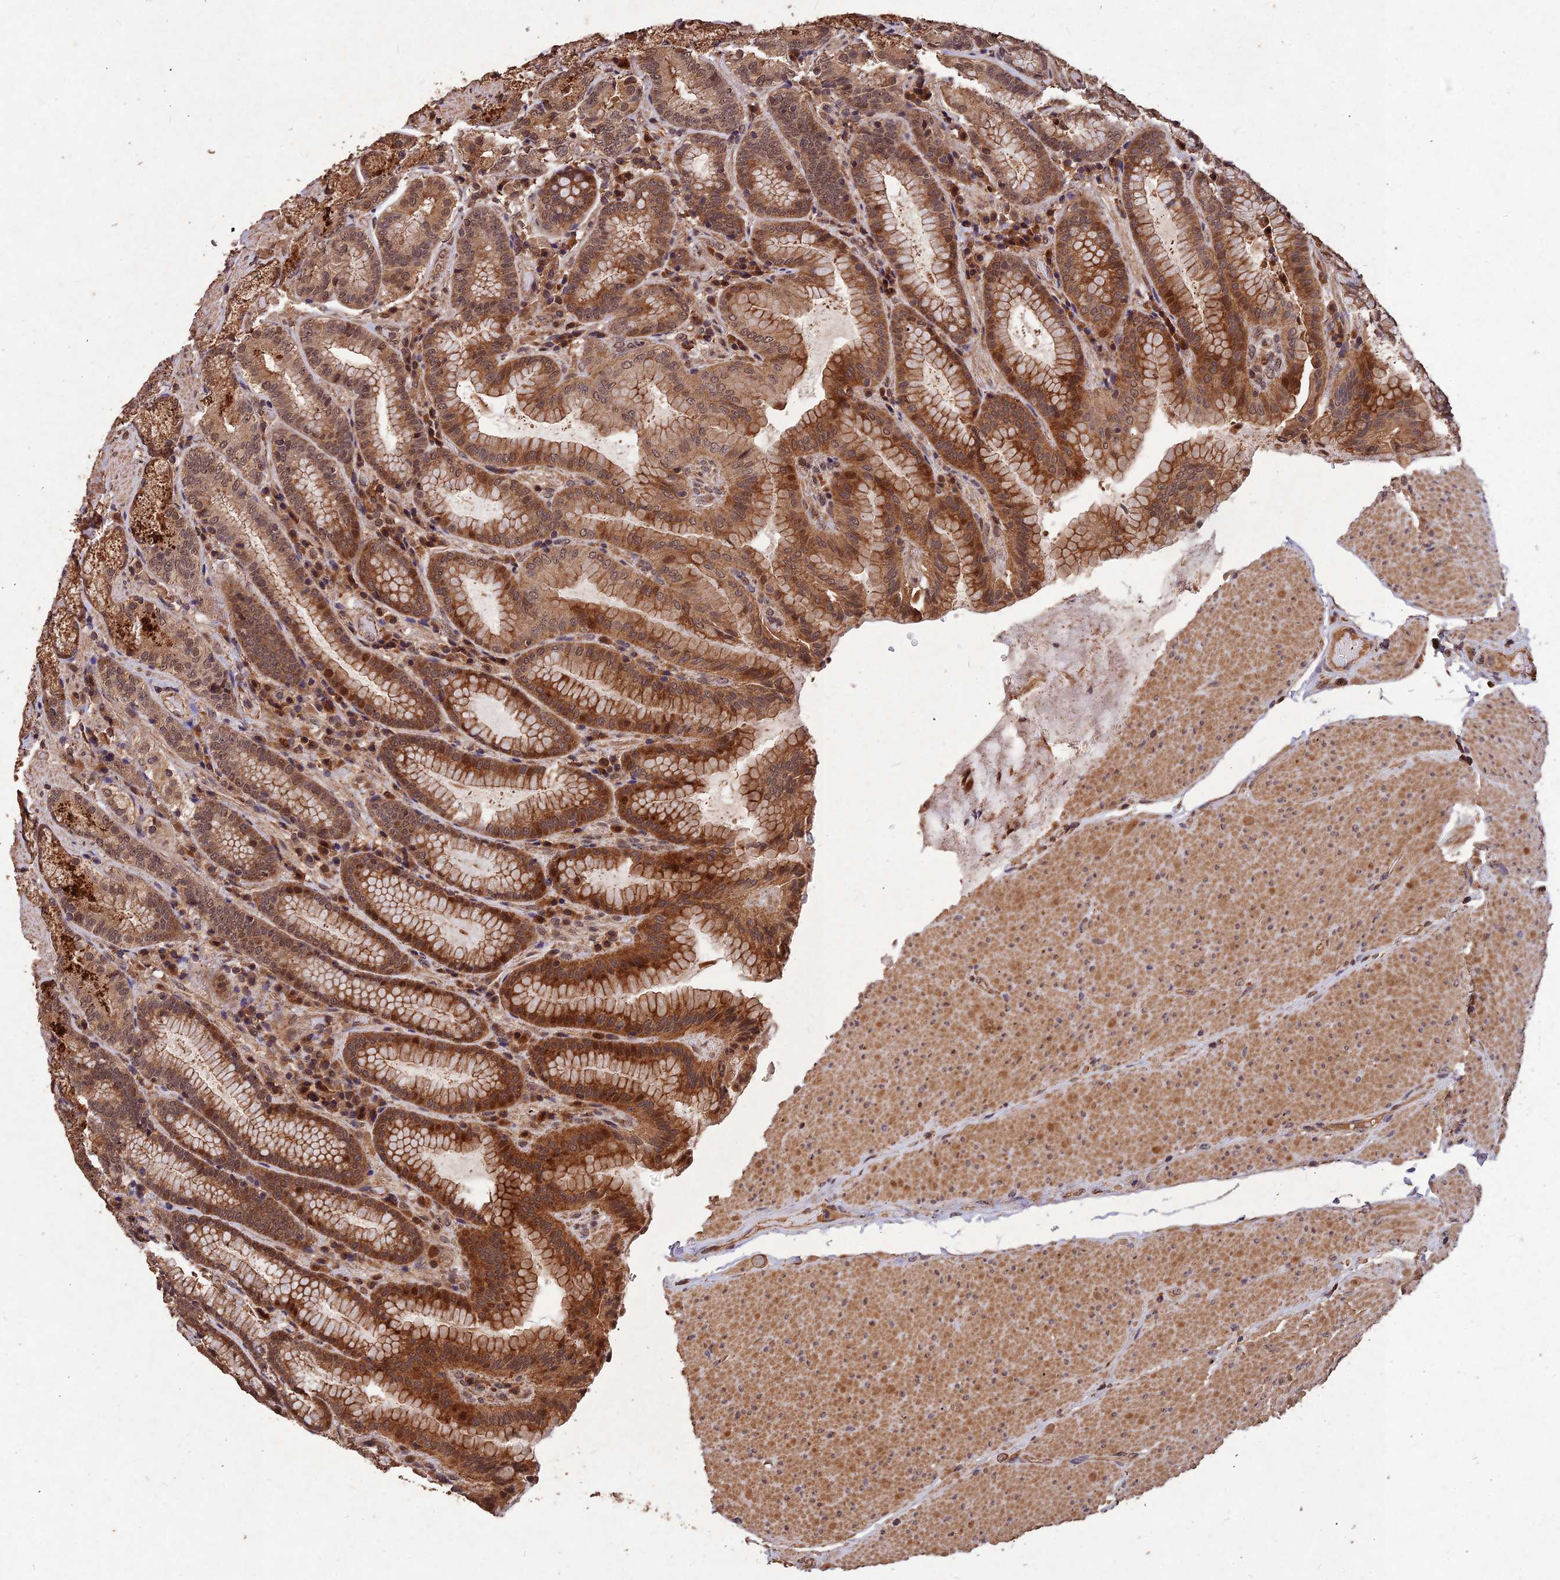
{"staining": {"intensity": "moderate", "quantity": ">75%", "location": "cytoplasmic/membranous,nuclear"}, "tissue": "stomach", "cell_type": "Glandular cells", "image_type": "normal", "snomed": [{"axis": "morphology", "description": "Normal tissue, NOS"}, {"axis": "topography", "description": "Stomach, upper"}, {"axis": "topography", "description": "Stomach, lower"}], "caption": "Unremarkable stomach shows moderate cytoplasmic/membranous,nuclear staining in about >75% of glandular cells, visualized by immunohistochemistry.", "gene": "SYMPK", "patient": {"sex": "female", "age": 76}}